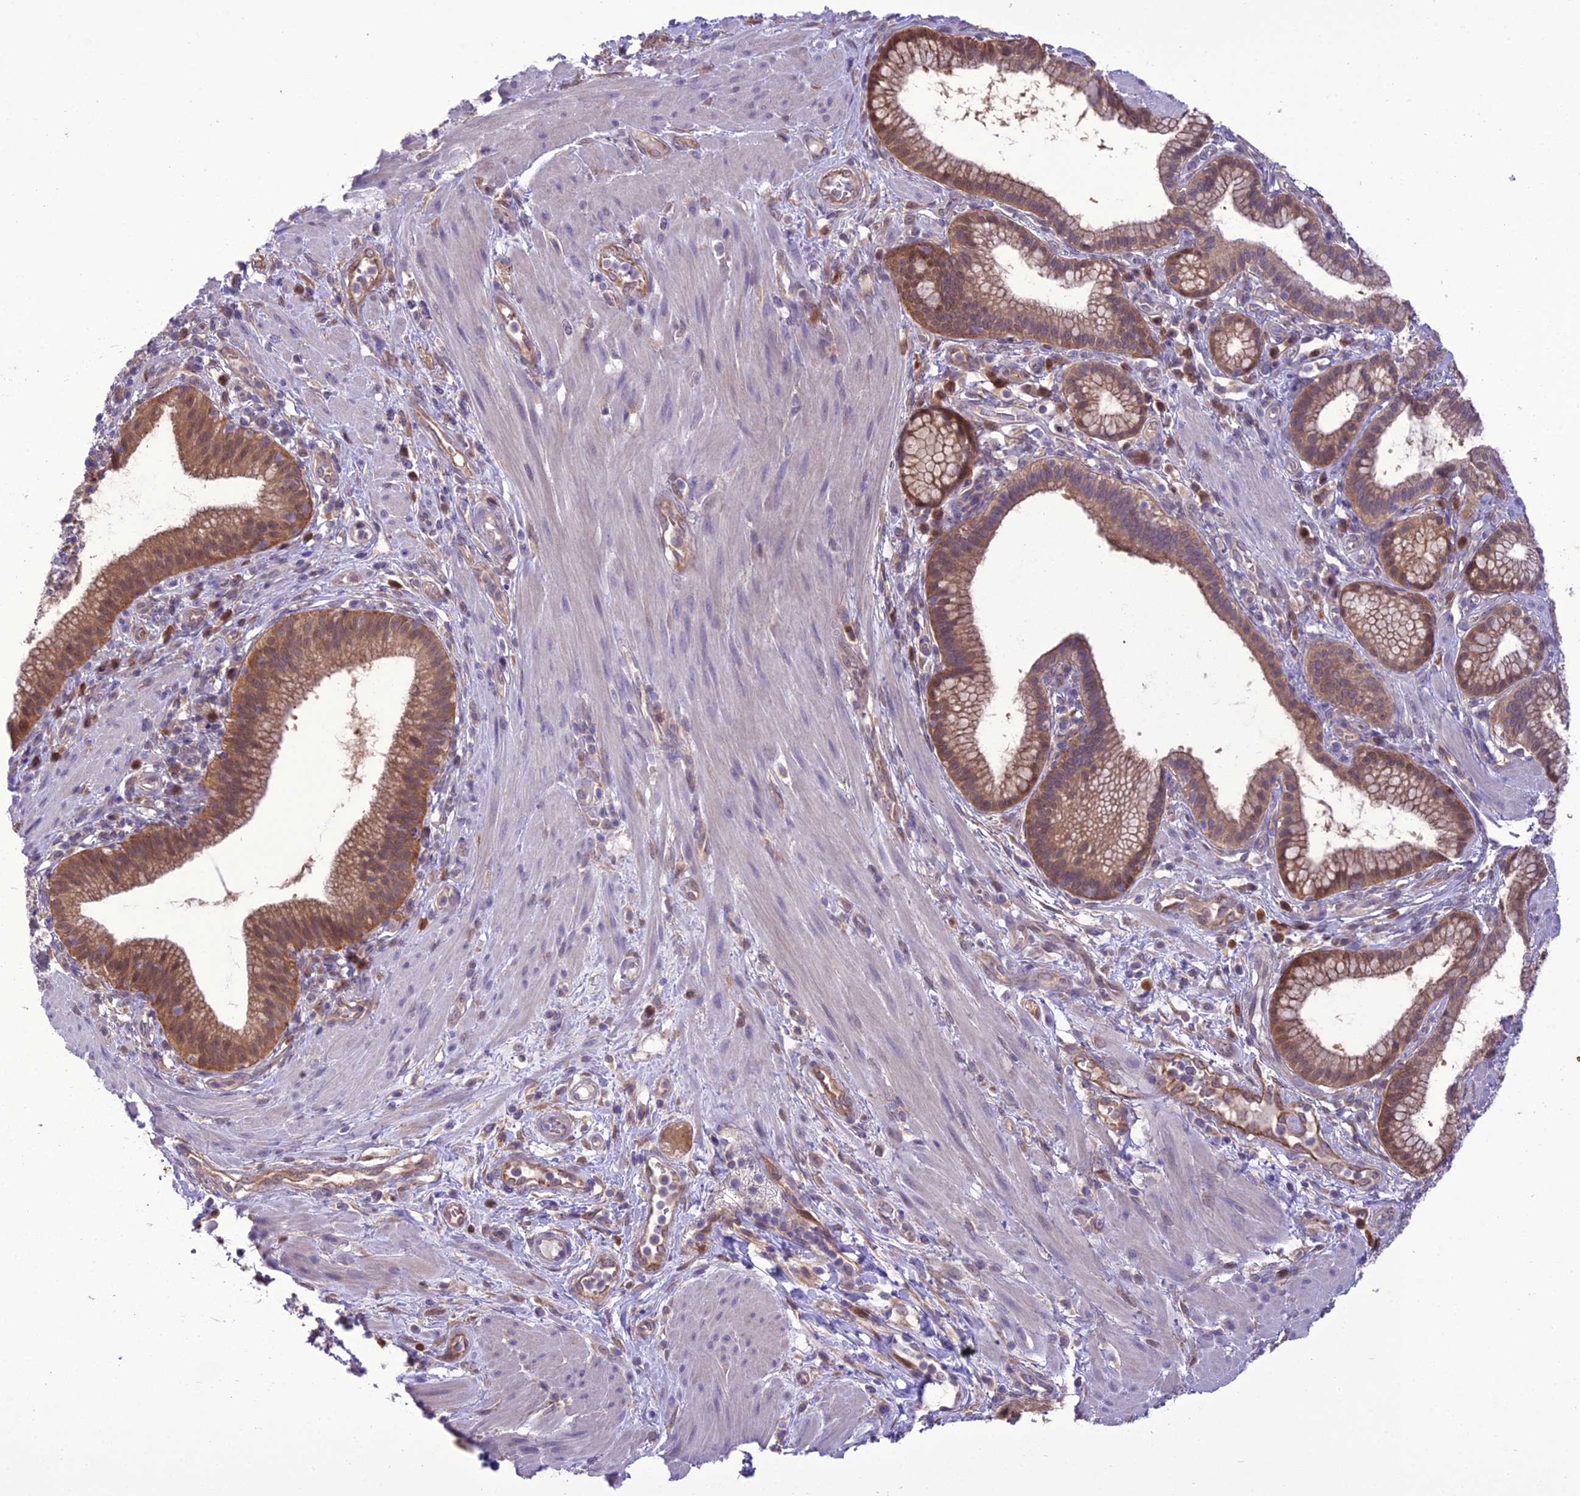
{"staining": {"intensity": "moderate", "quantity": ">75%", "location": "cytoplasmic/membranous,nuclear"}, "tissue": "pancreatic cancer", "cell_type": "Tumor cells", "image_type": "cancer", "snomed": [{"axis": "morphology", "description": "Adenocarcinoma, NOS"}, {"axis": "topography", "description": "Pancreas"}], "caption": "Protein staining by IHC displays moderate cytoplasmic/membranous and nuclear expression in about >75% of tumor cells in pancreatic adenocarcinoma.", "gene": "BORCS6", "patient": {"sex": "male", "age": 72}}